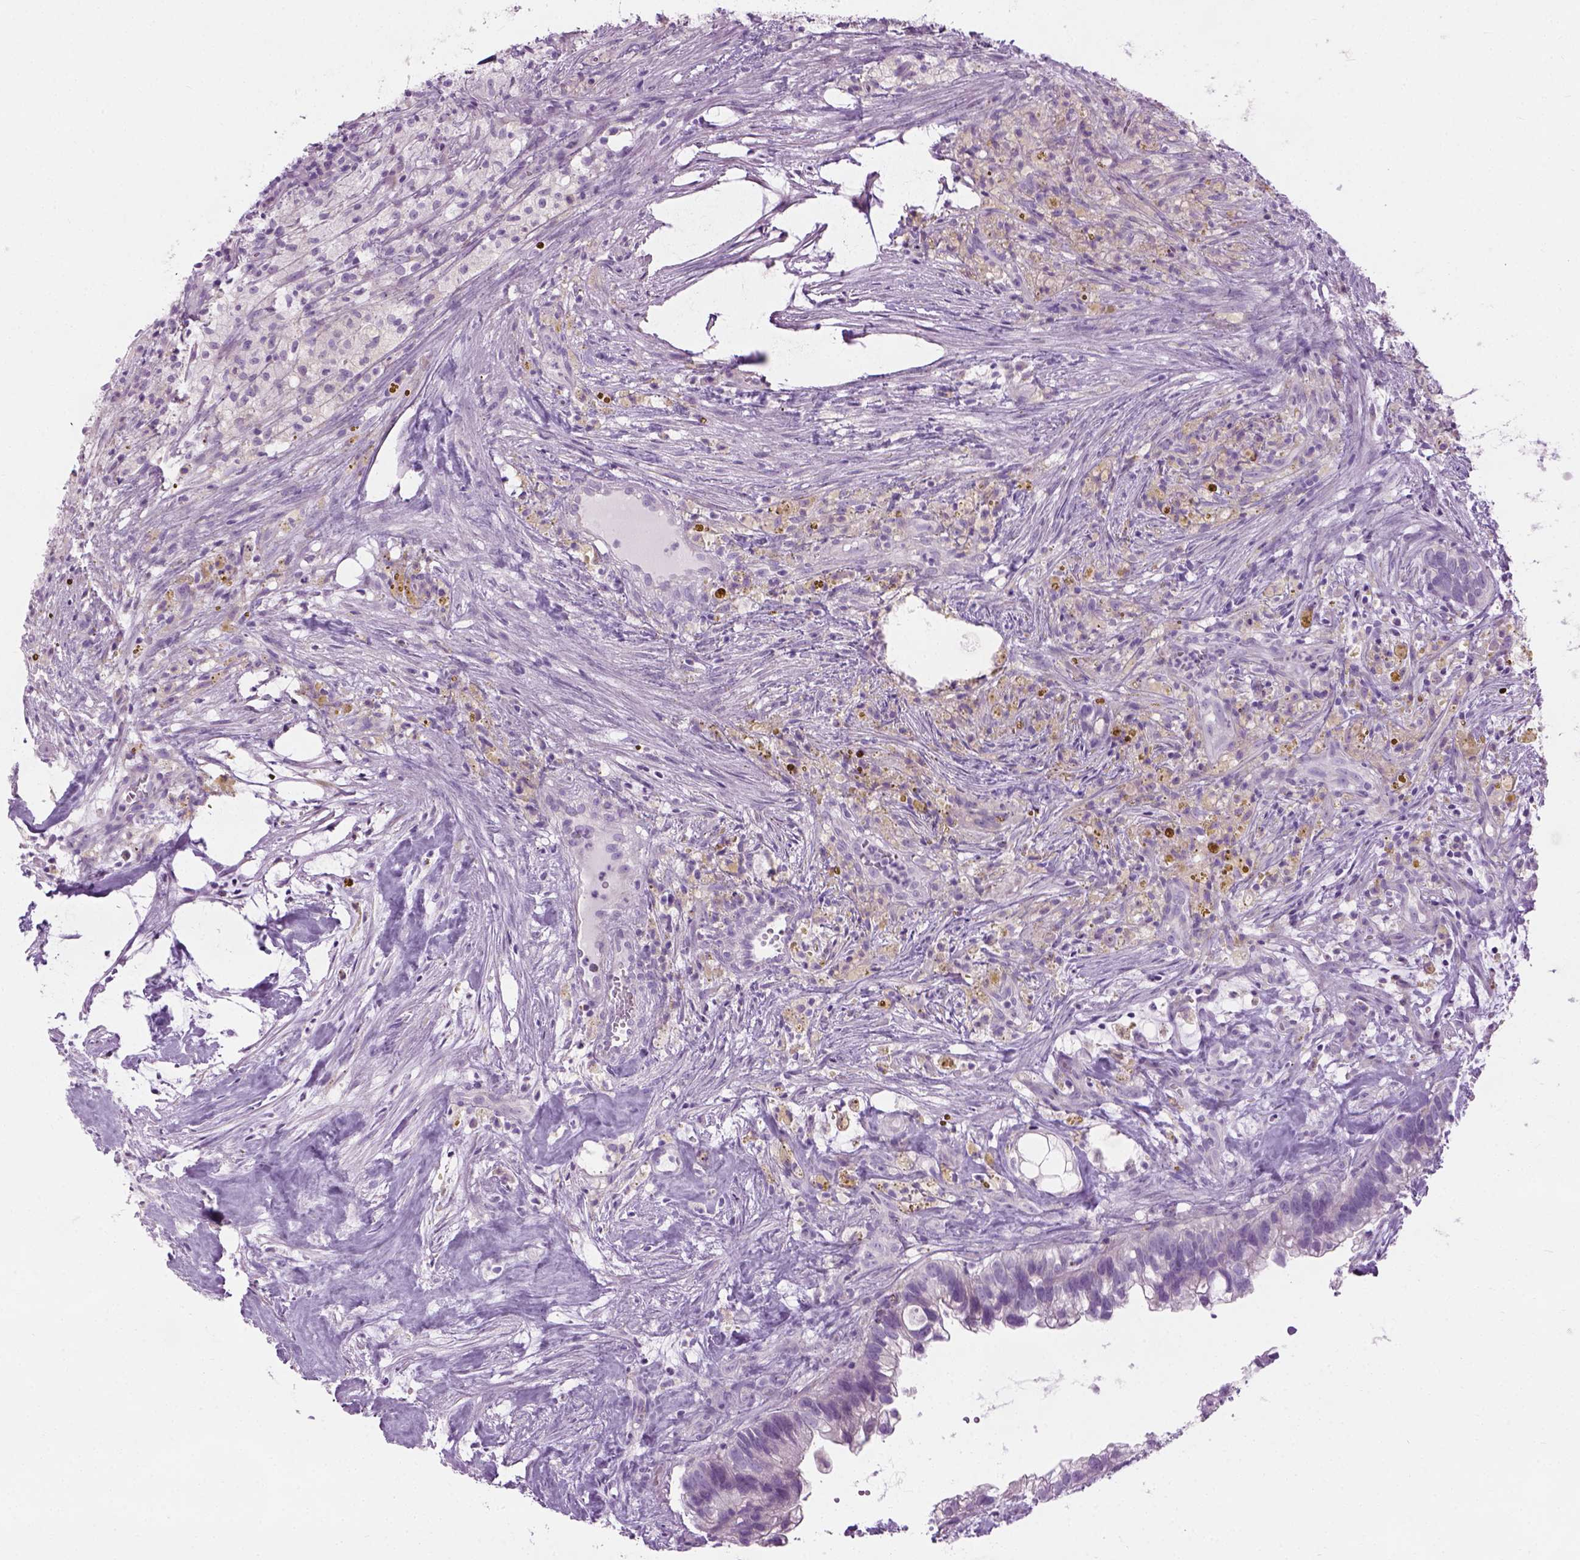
{"staining": {"intensity": "negative", "quantity": "none", "location": "none"}, "tissue": "head and neck cancer", "cell_type": "Tumor cells", "image_type": "cancer", "snomed": [{"axis": "morphology", "description": "Adenocarcinoma, NOS"}, {"axis": "topography", "description": "Head-Neck"}], "caption": "This is a micrograph of immunohistochemistry staining of adenocarcinoma (head and neck), which shows no expression in tumor cells.", "gene": "CIBAR2", "patient": {"sex": "male", "age": 62}}